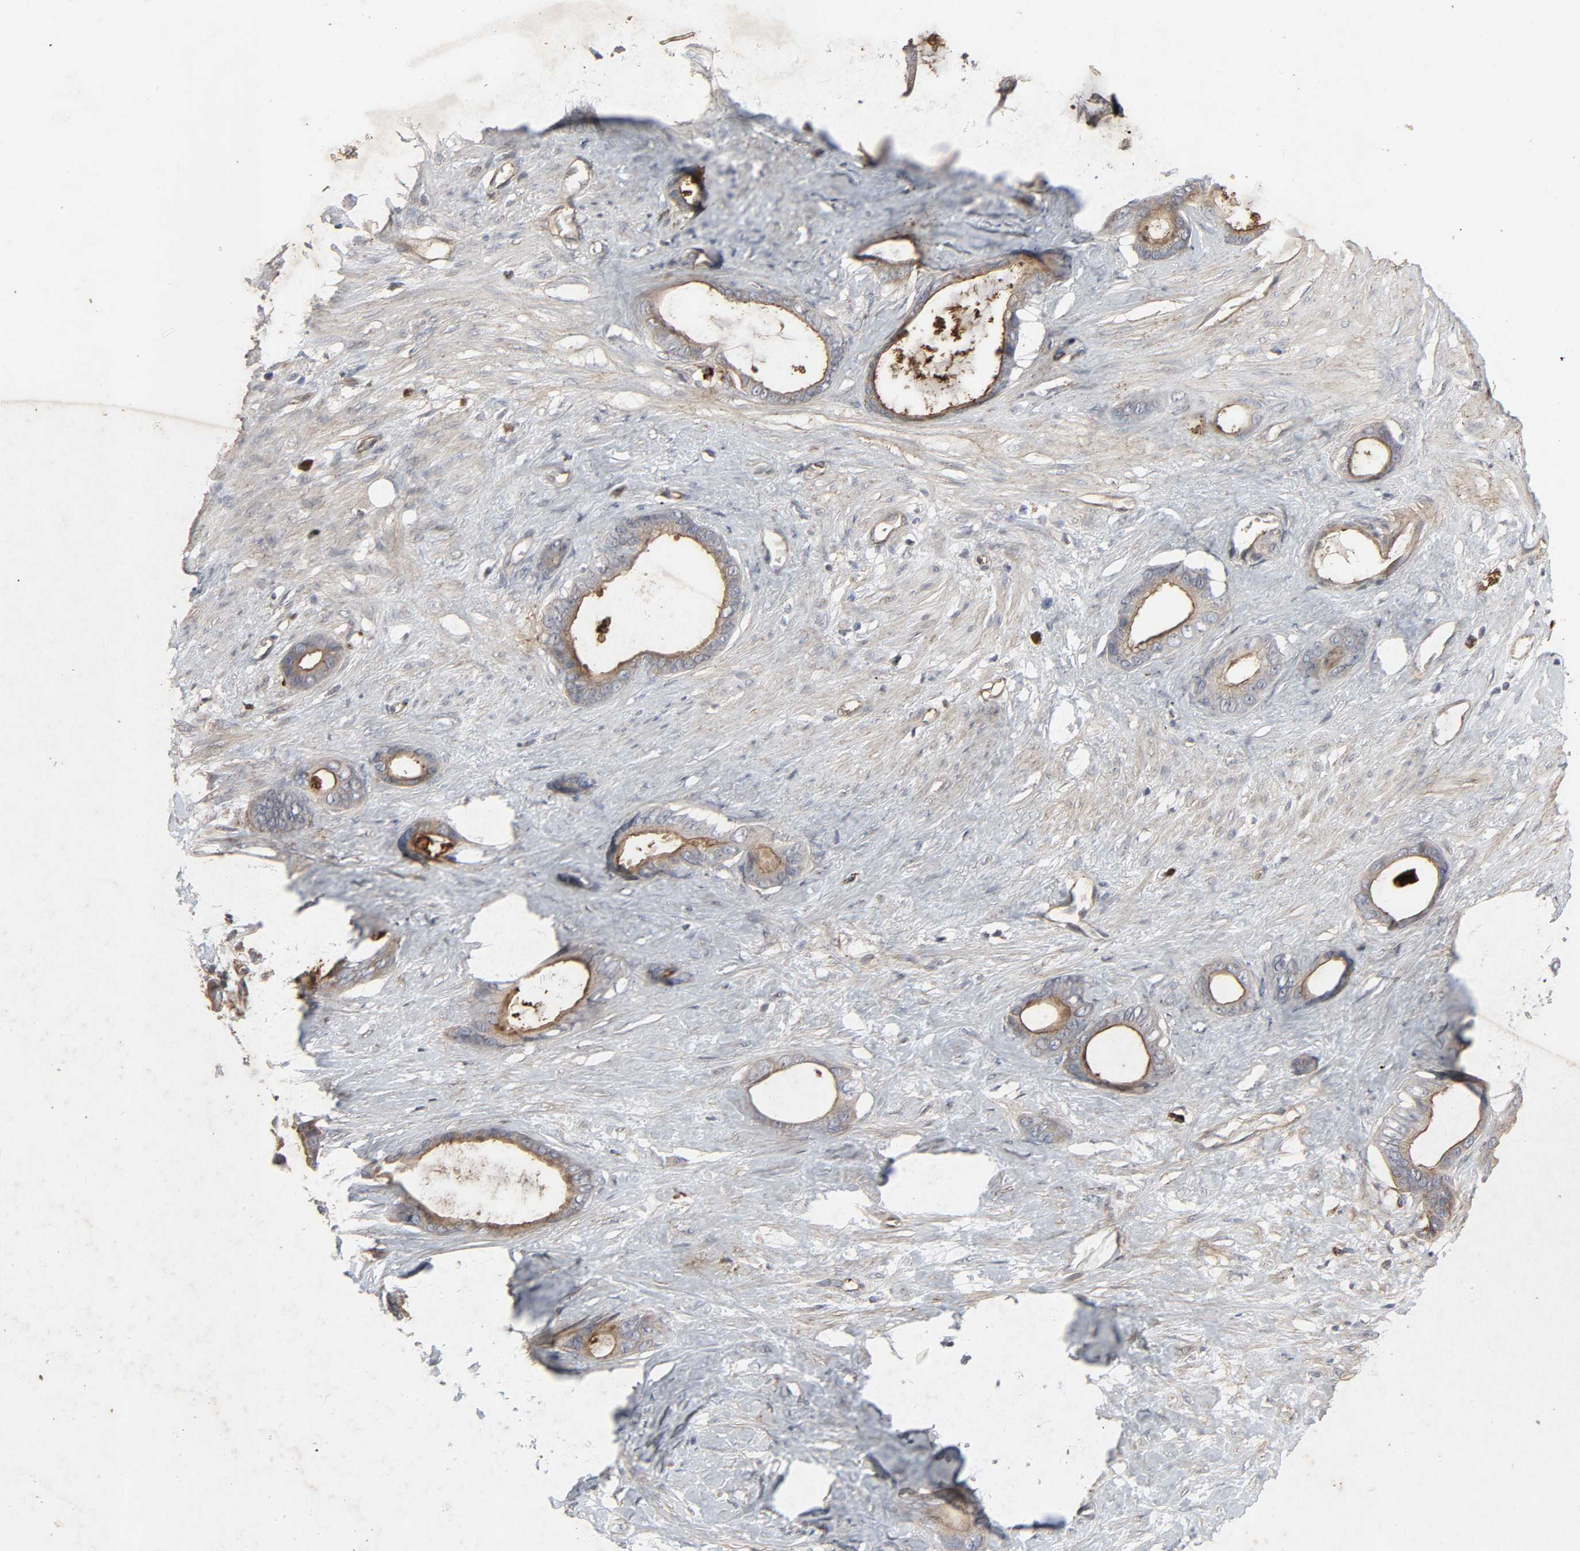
{"staining": {"intensity": "weak", "quantity": ">75%", "location": "cytoplasmic/membranous"}, "tissue": "stomach cancer", "cell_type": "Tumor cells", "image_type": "cancer", "snomed": [{"axis": "morphology", "description": "Adenocarcinoma, NOS"}, {"axis": "topography", "description": "Stomach"}], "caption": "About >75% of tumor cells in stomach cancer (adenocarcinoma) reveal weak cytoplasmic/membranous protein expression as visualized by brown immunohistochemical staining.", "gene": "ADCY4", "patient": {"sex": "female", "age": 75}}